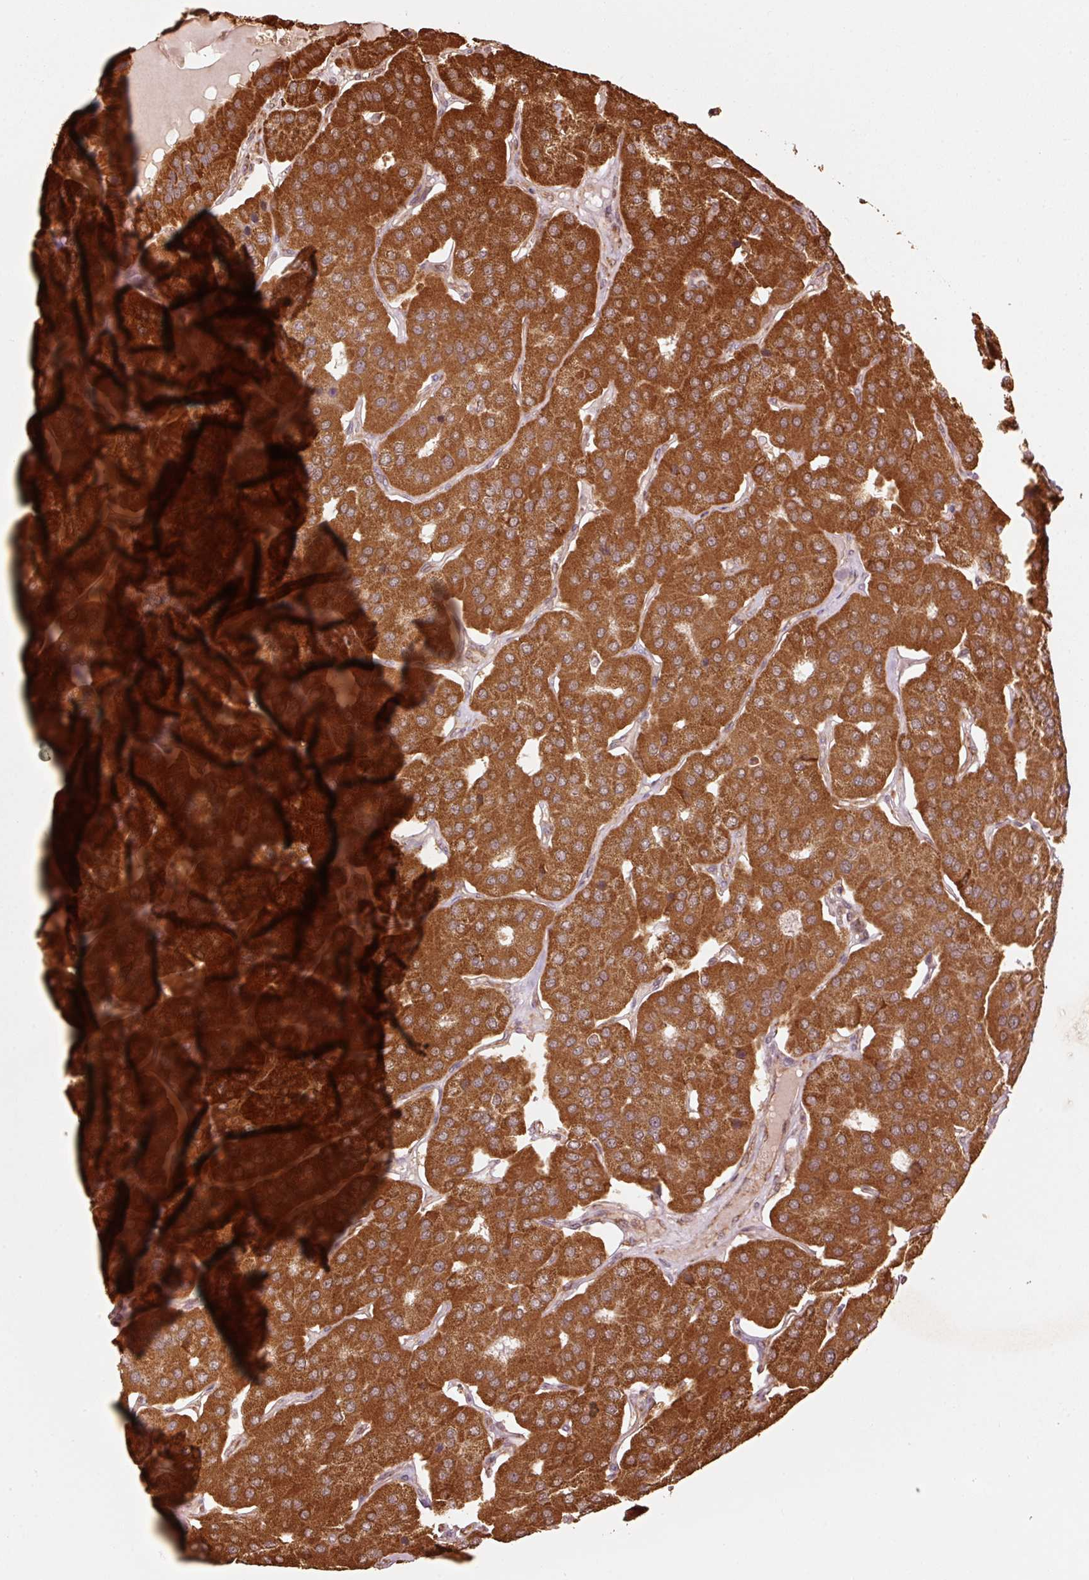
{"staining": {"intensity": "strong", "quantity": ">75%", "location": "cytoplasmic/membranous"}, "tissue": "parathyroid gland", "cell_type": "Glandular cells", "image_type": "normal", "snomed": [{"axis": "morphology", "description": "Normal tissue, NOS"}, {"axis": "morphology", "description": "Adenoma, NOS"}, {"axis": "topography", "description": "Parathyroid gland"}], "caption": "Strong cytoplasmic/membranous positivity is present in about >75% of glandular cells in normal parathyroid gland.", "gene": "MRPL16", "patient": {"sex": "female", "age": 86}}